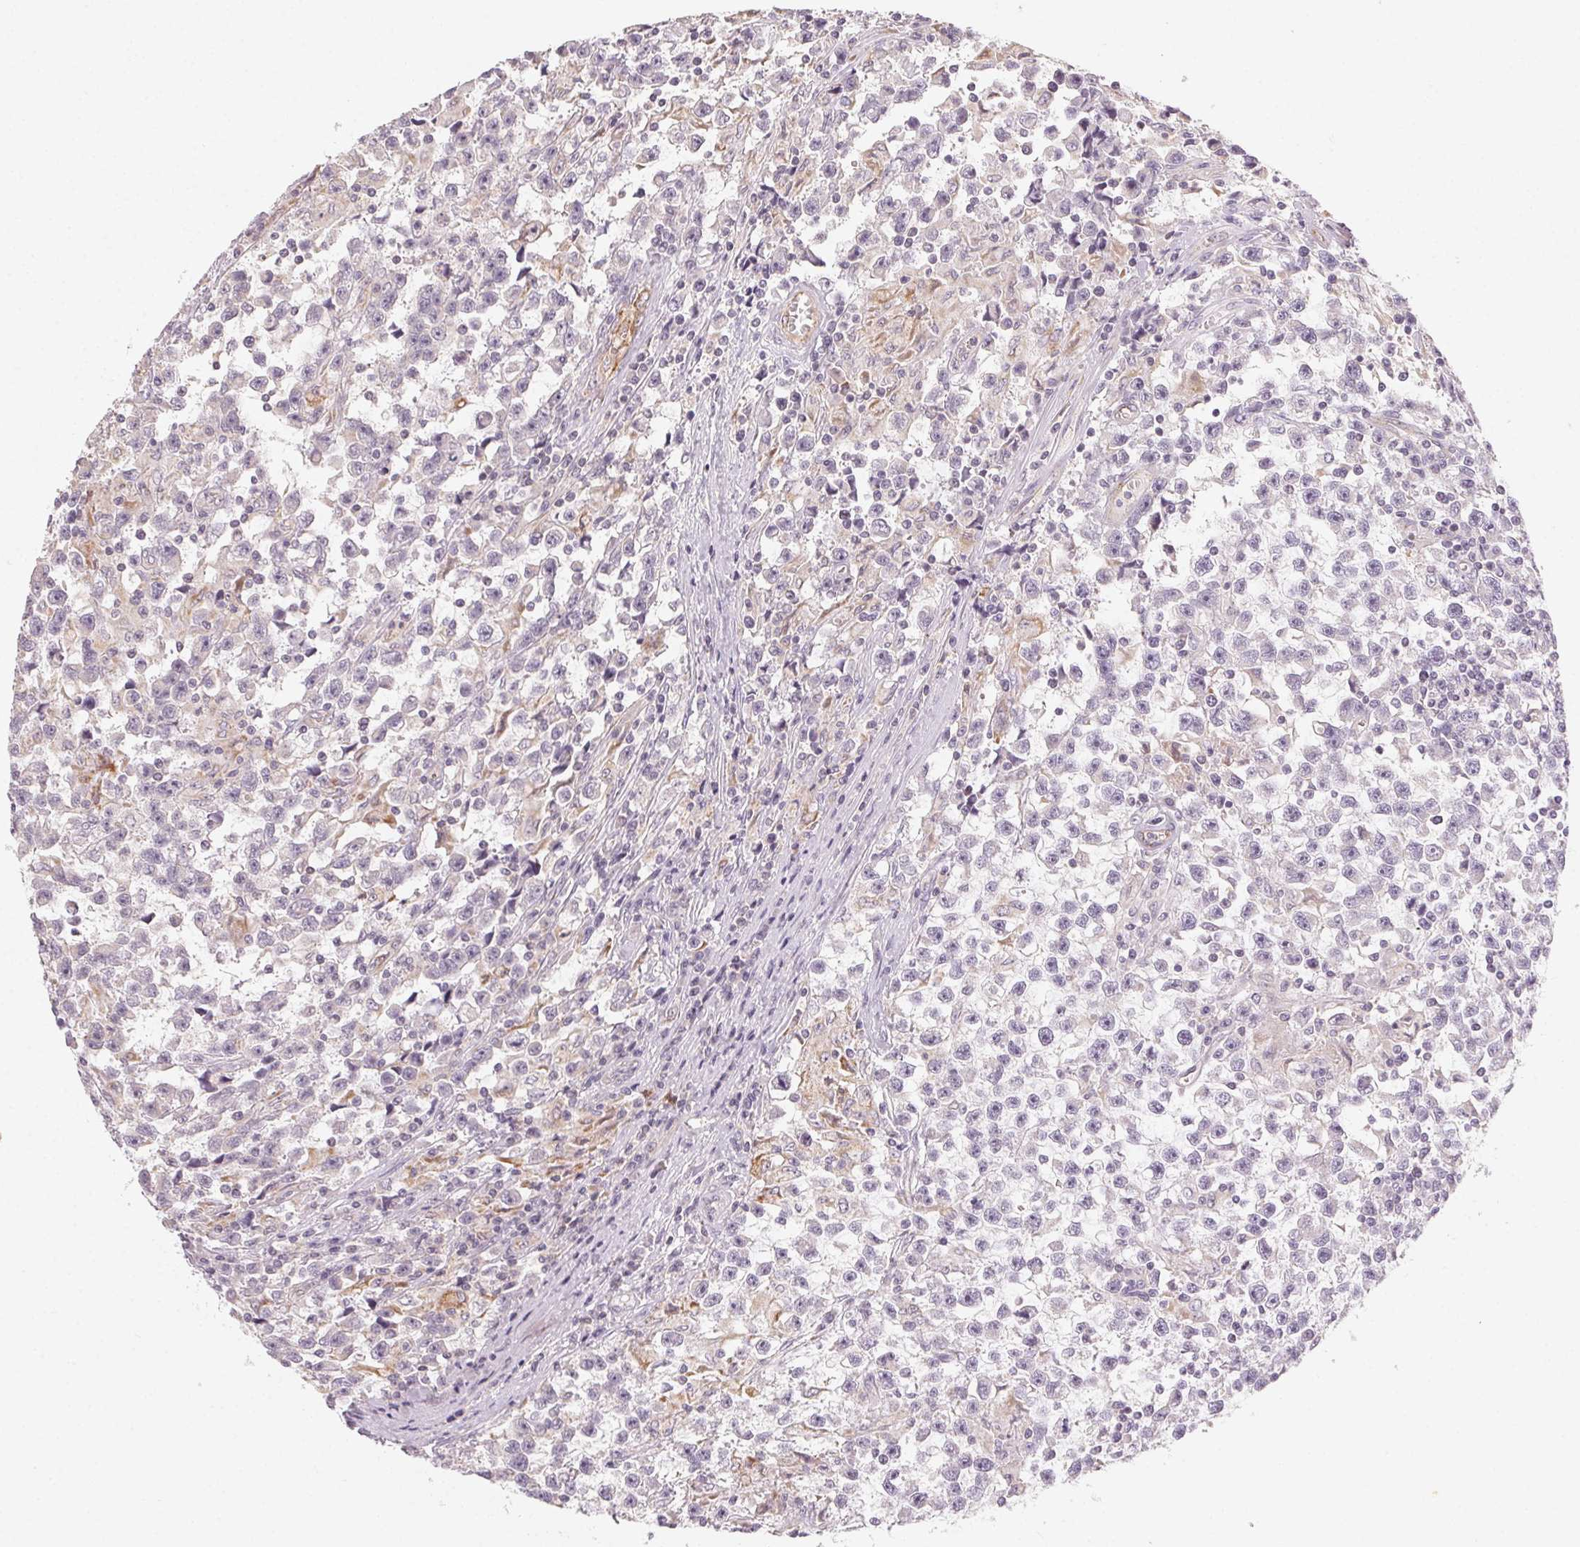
{"staining": {"intensity": "negative", "quantity": "none", "location": "none"}, "tissue": "testis cancer", "cell_type": "Tumor cells", "image_type": "cancer", "snomed": [{"axis": "morphology", "description": "Seminoma, NOS"}, {"axis": "topography", "description": "Testis"}], "caption": "An immunohistochemistry image of testis cancer (seminoma) is shown. There is no staining in tumor cells of testis cancer (seminoma). (DAB immunohistochemistry, high magnification).", "gene": "NCOA4", "patient": {"sex": "male", "age": 31}}